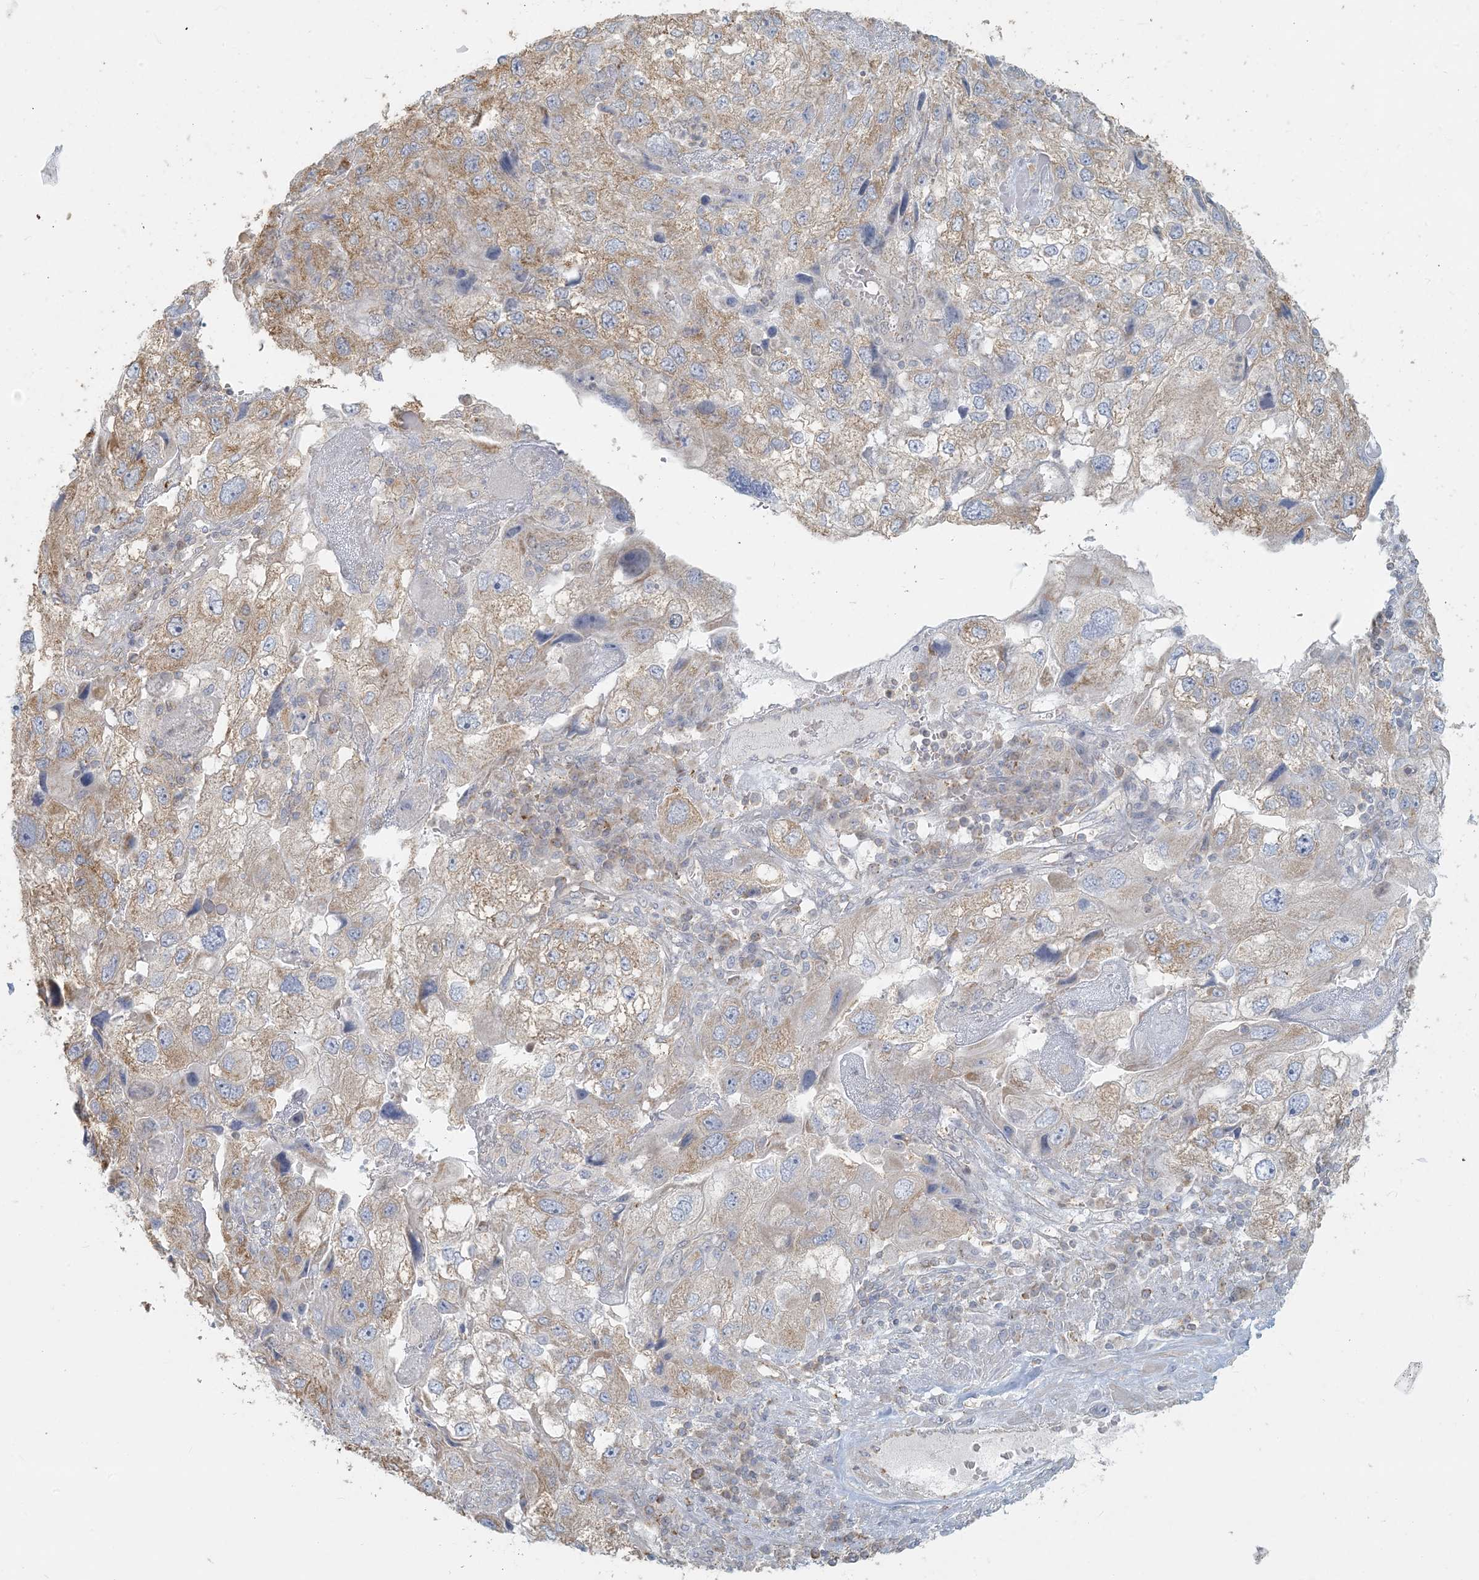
{"staining": {"intensity": "moderate", "quantity": "<25%", "location": "cytoplasmic/membranous"}, "tissue": "endometrial cancer", "cell_type": "Tumor cells", "image_type": "cancer", "snomed": [{"axis": "morphology", "description": "Adenocarcinoma, NOS"}, {"axis": "topography", "description": "Endometrium"}], "caption": "Protein staining reveals moderate cytoplasmic/membranous staining in approximately <25% of tumor cells in endometrial adenocarcinoma.", "gene": "HACL1", "patient": {"sex": "female", "age": 49}}